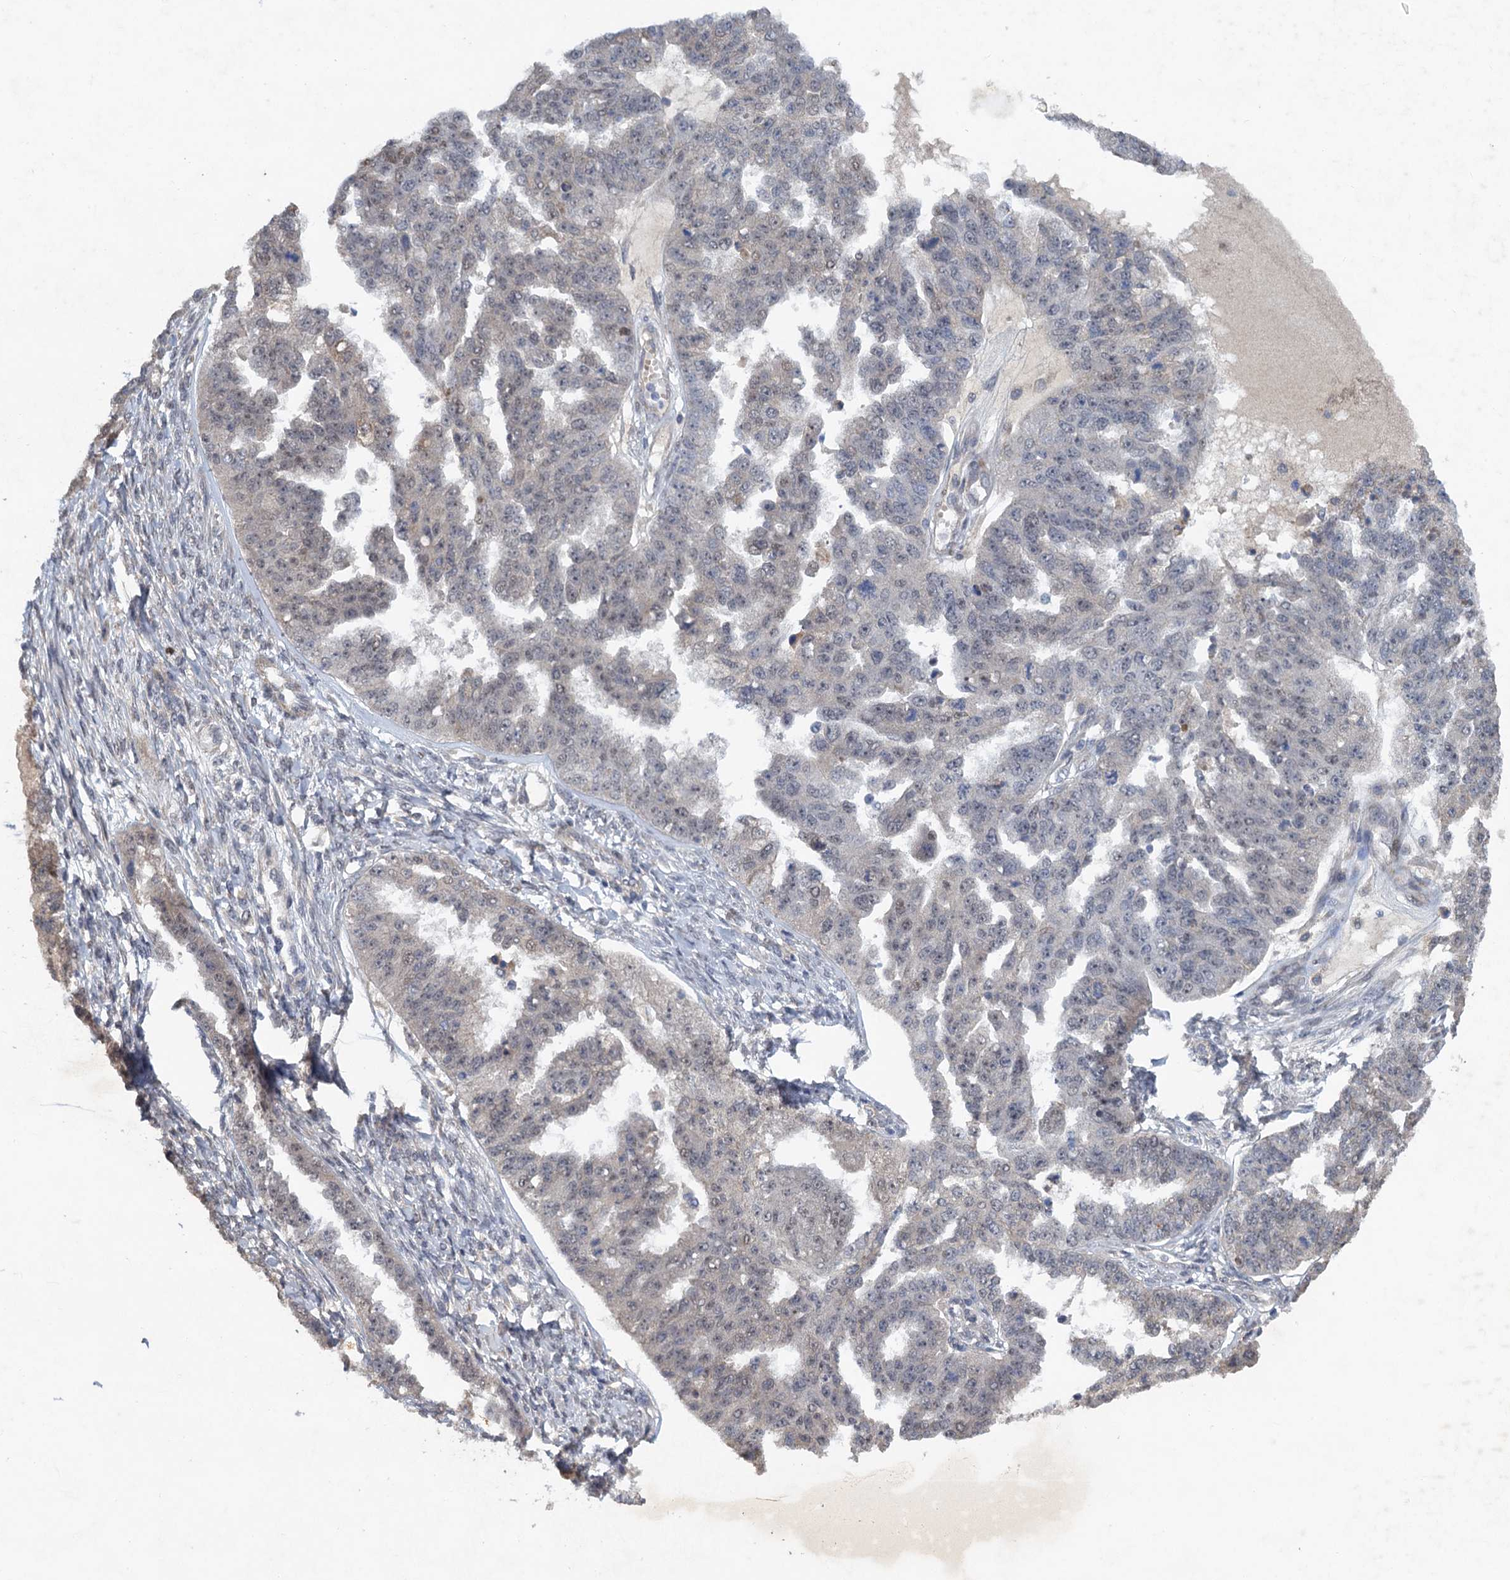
{"staining": {"intensity": "negative", "quantity": "none", "location": "none"}, "tissue": "ovarian cancer", "cell_type": "Tumor cells", "image_type": "cancer", "snomed": [{"axis": "morphology", "description": "Cystadenocarcinoma, serous, NOS"}, {"axis": "topography", "description": "Ovary"}], "caption": "Micrograph shows no protein expression in tumor cells of ovarian cancer tissue.", "gene": "NUDT22", "patient": {"sex": "female", "age": 58}}